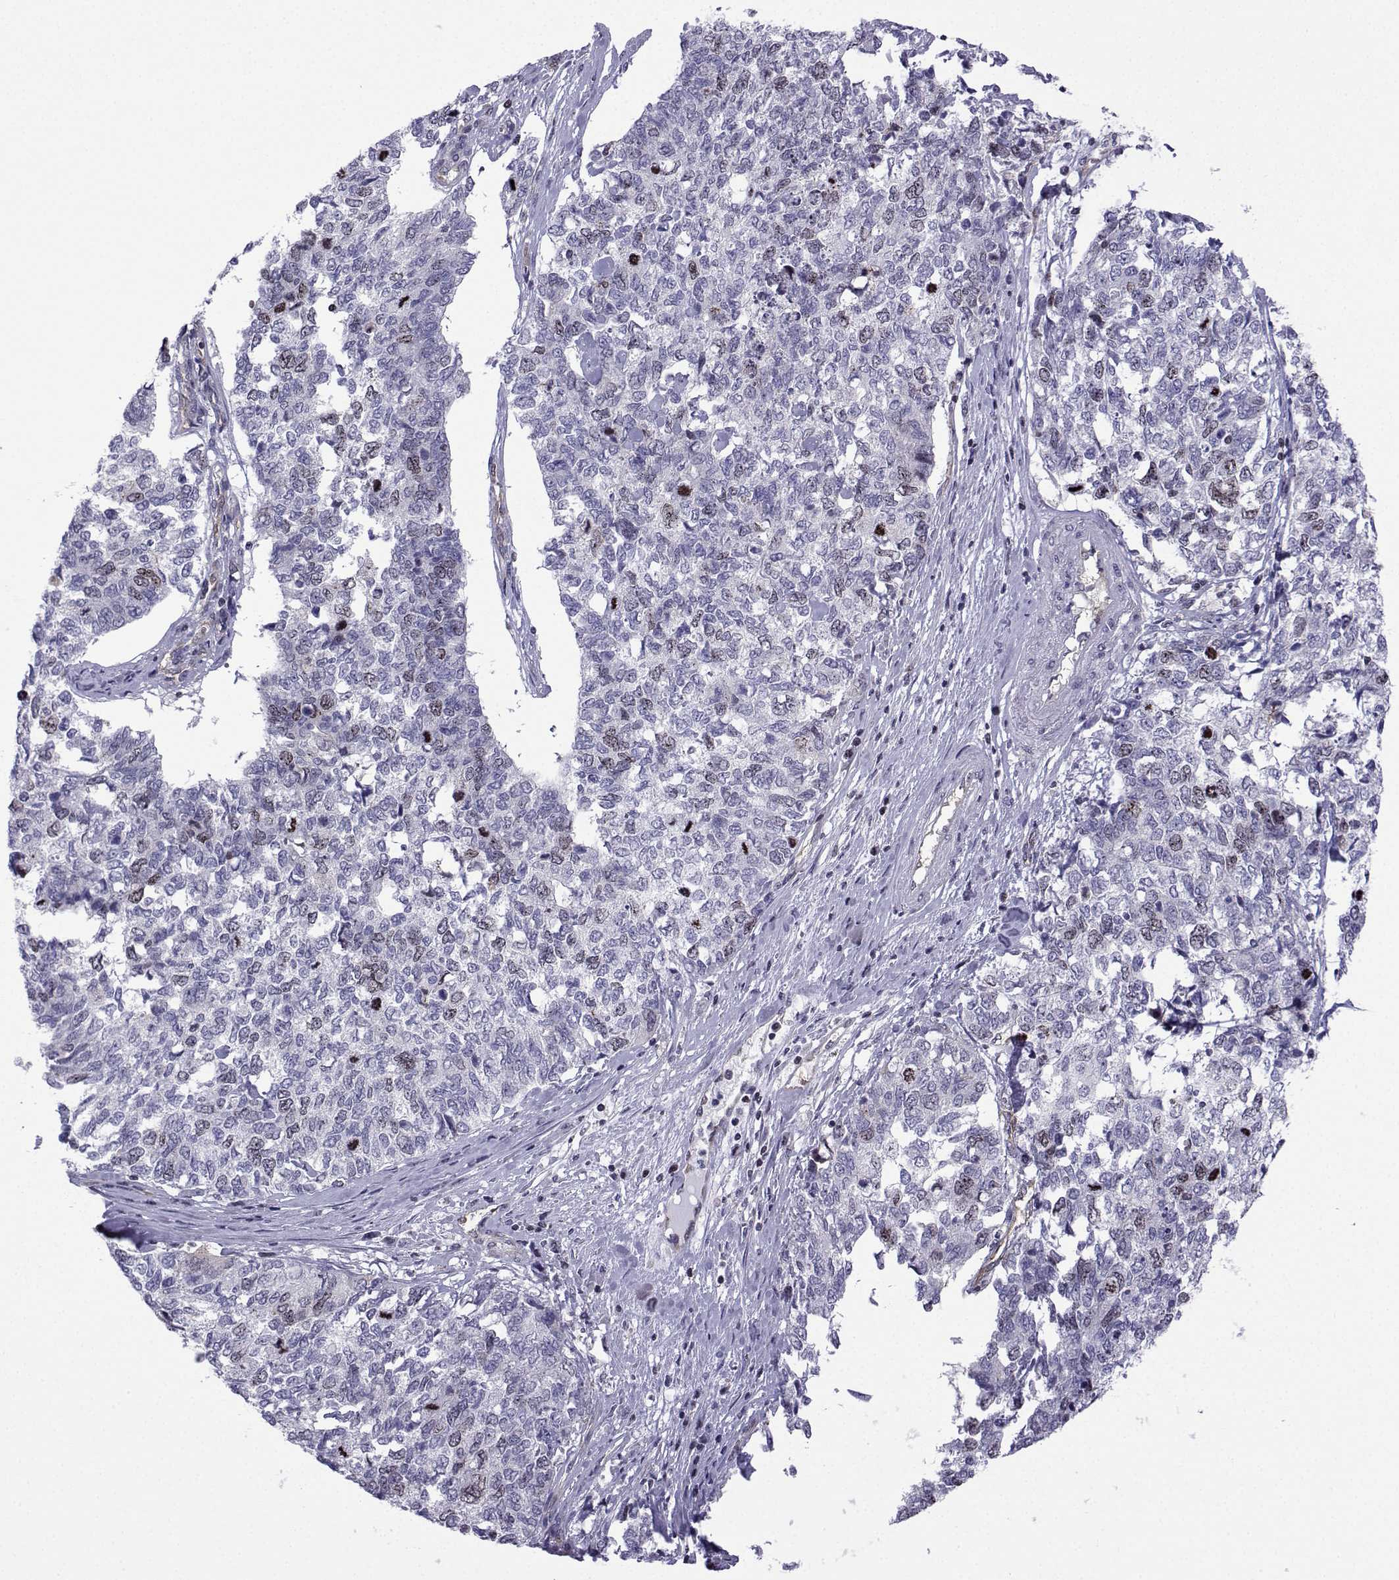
{"staining": {"intensity": "moderate", "quantity": "<25%", "location": "cytoplasmic/membranous,nuclear"}, "tissue": "cervical cancer", "cell_type": "Tumor cells", "image_type": "cancer", "snomed": [{"axis": "morphology", "description": "Squamous cell carcinoma, NOS"}, {"axis": "topography", "description": "Cervix"}], "caption": "This image demonstrates cervical squamous cell carcinoma stained with immunohistochemistry (IHC) to label a protein in brown. The cytoplasmic/membranous and nuclear of tumor cells show moderate positivity for the protein. Nuclei are counter-stained blue.", "gene": "INCENP", "patient": {"sex": "female", "age": 63}}